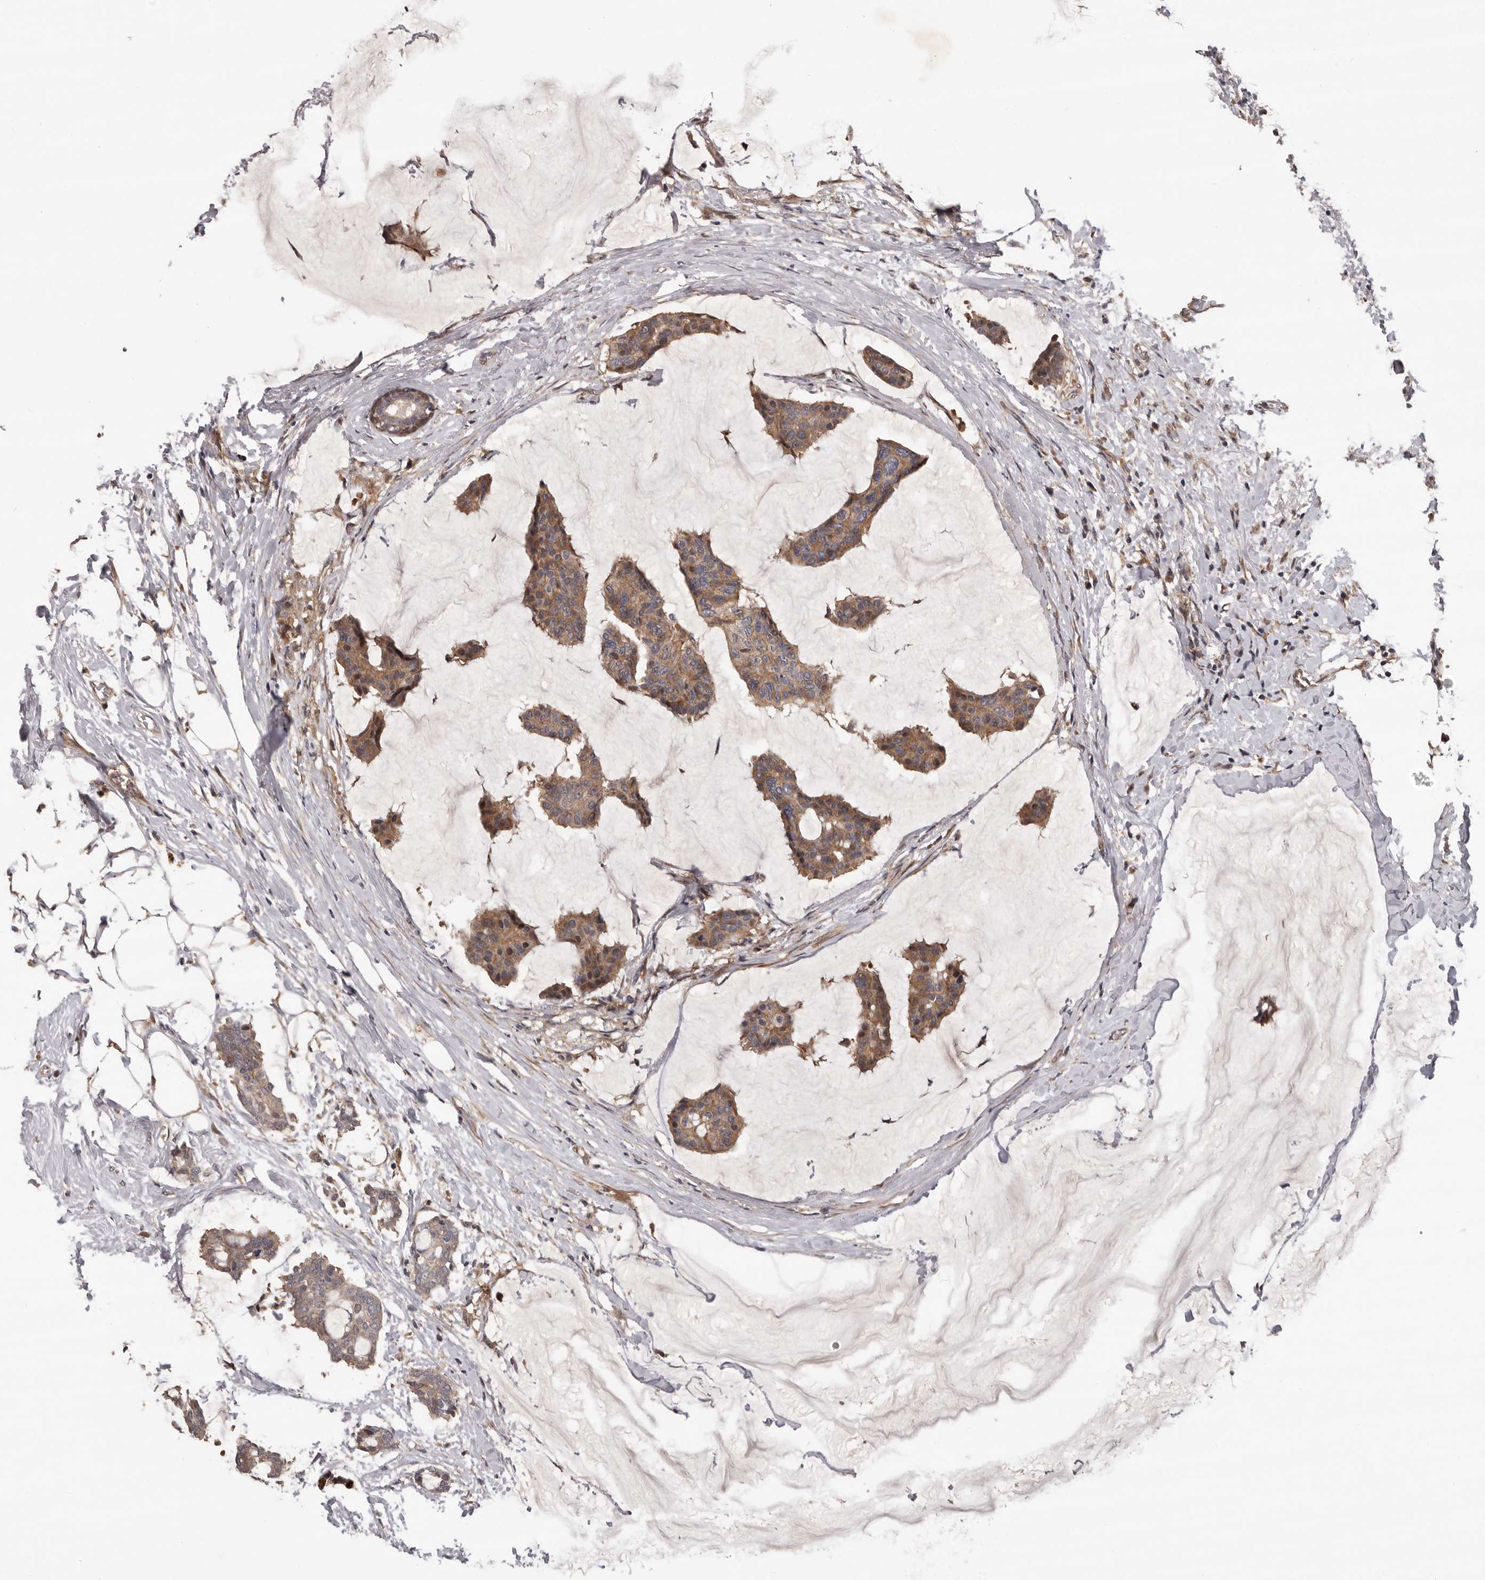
{"staining": {"intensity": "moderate", "quantity": ">75%", "location": "cytoplasmic/membranous"}, "tissue": "breast cancer", "cell_type": "Tumor cells", "image_type": "cancer", "snomed": [{"axis": "morphology", "description": "Duct carcinoma"}, {"axis": "topography", "description": "Breast"}], "caption": "Invasive ductal carcinoma (breast) tissue shows moderate cytoplasmic/membranous expression in approximately >75% of tumor cells, visualized by immunohistochemistry.", "gene": "PRKD1", "patient": {"sex": "female", "age": 93}}